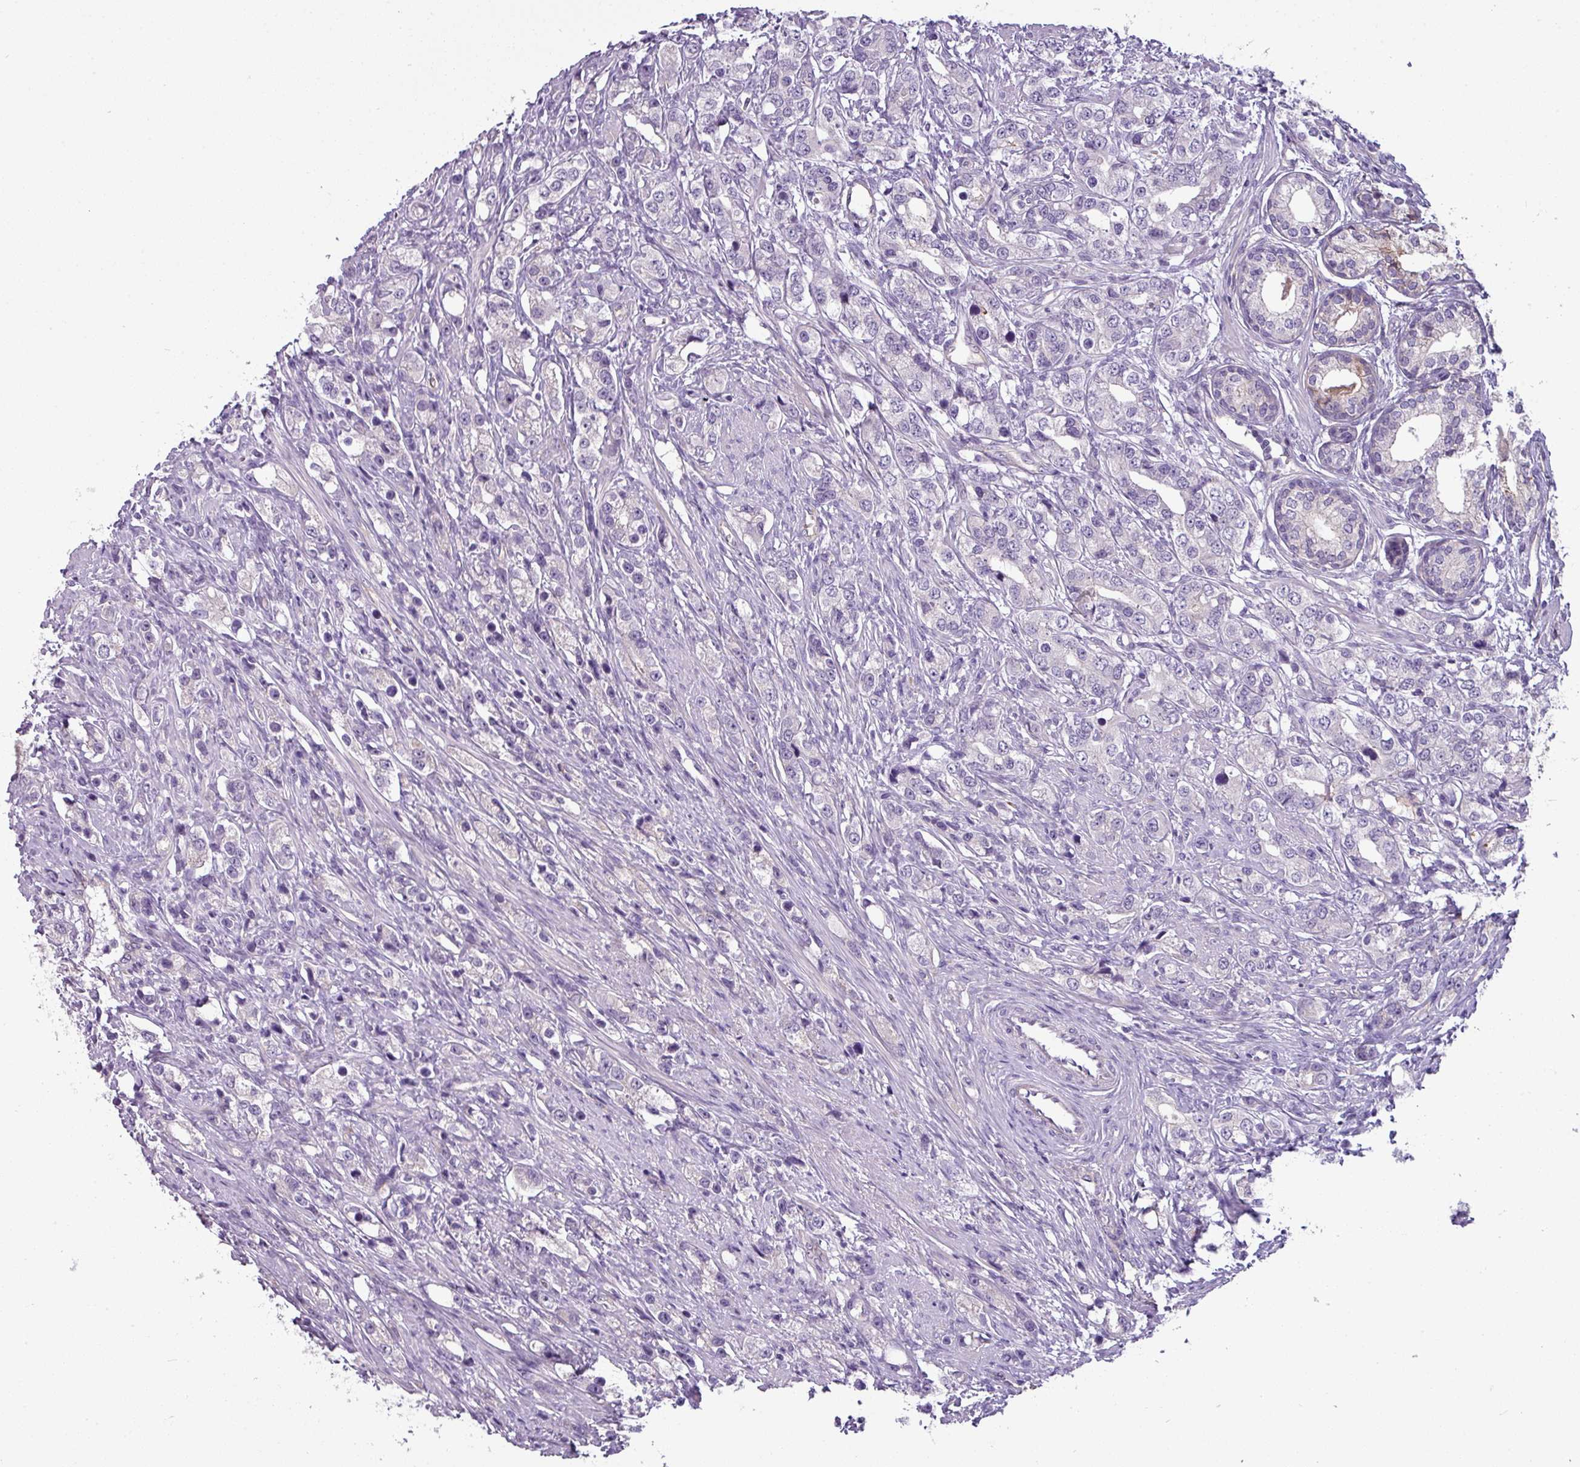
{"staining": {"intensity": "negative", "quantity": "none", "location": "none"}, "tissue": "prostate cancer", "cell_type": "Tumor cells", "image_type": "cancer", "snomed": [{"axis": "morphology", "description": "Adenocarcinoma, High grade"}, {"axis": "topography", "description": "Prostate"}], "caption": "Immunohistochemical staining of prostate cancer reveals no significant staining in tumor cells.", "gene": "TMEM178B", "patient": {"sex": "male", "age": 63}}